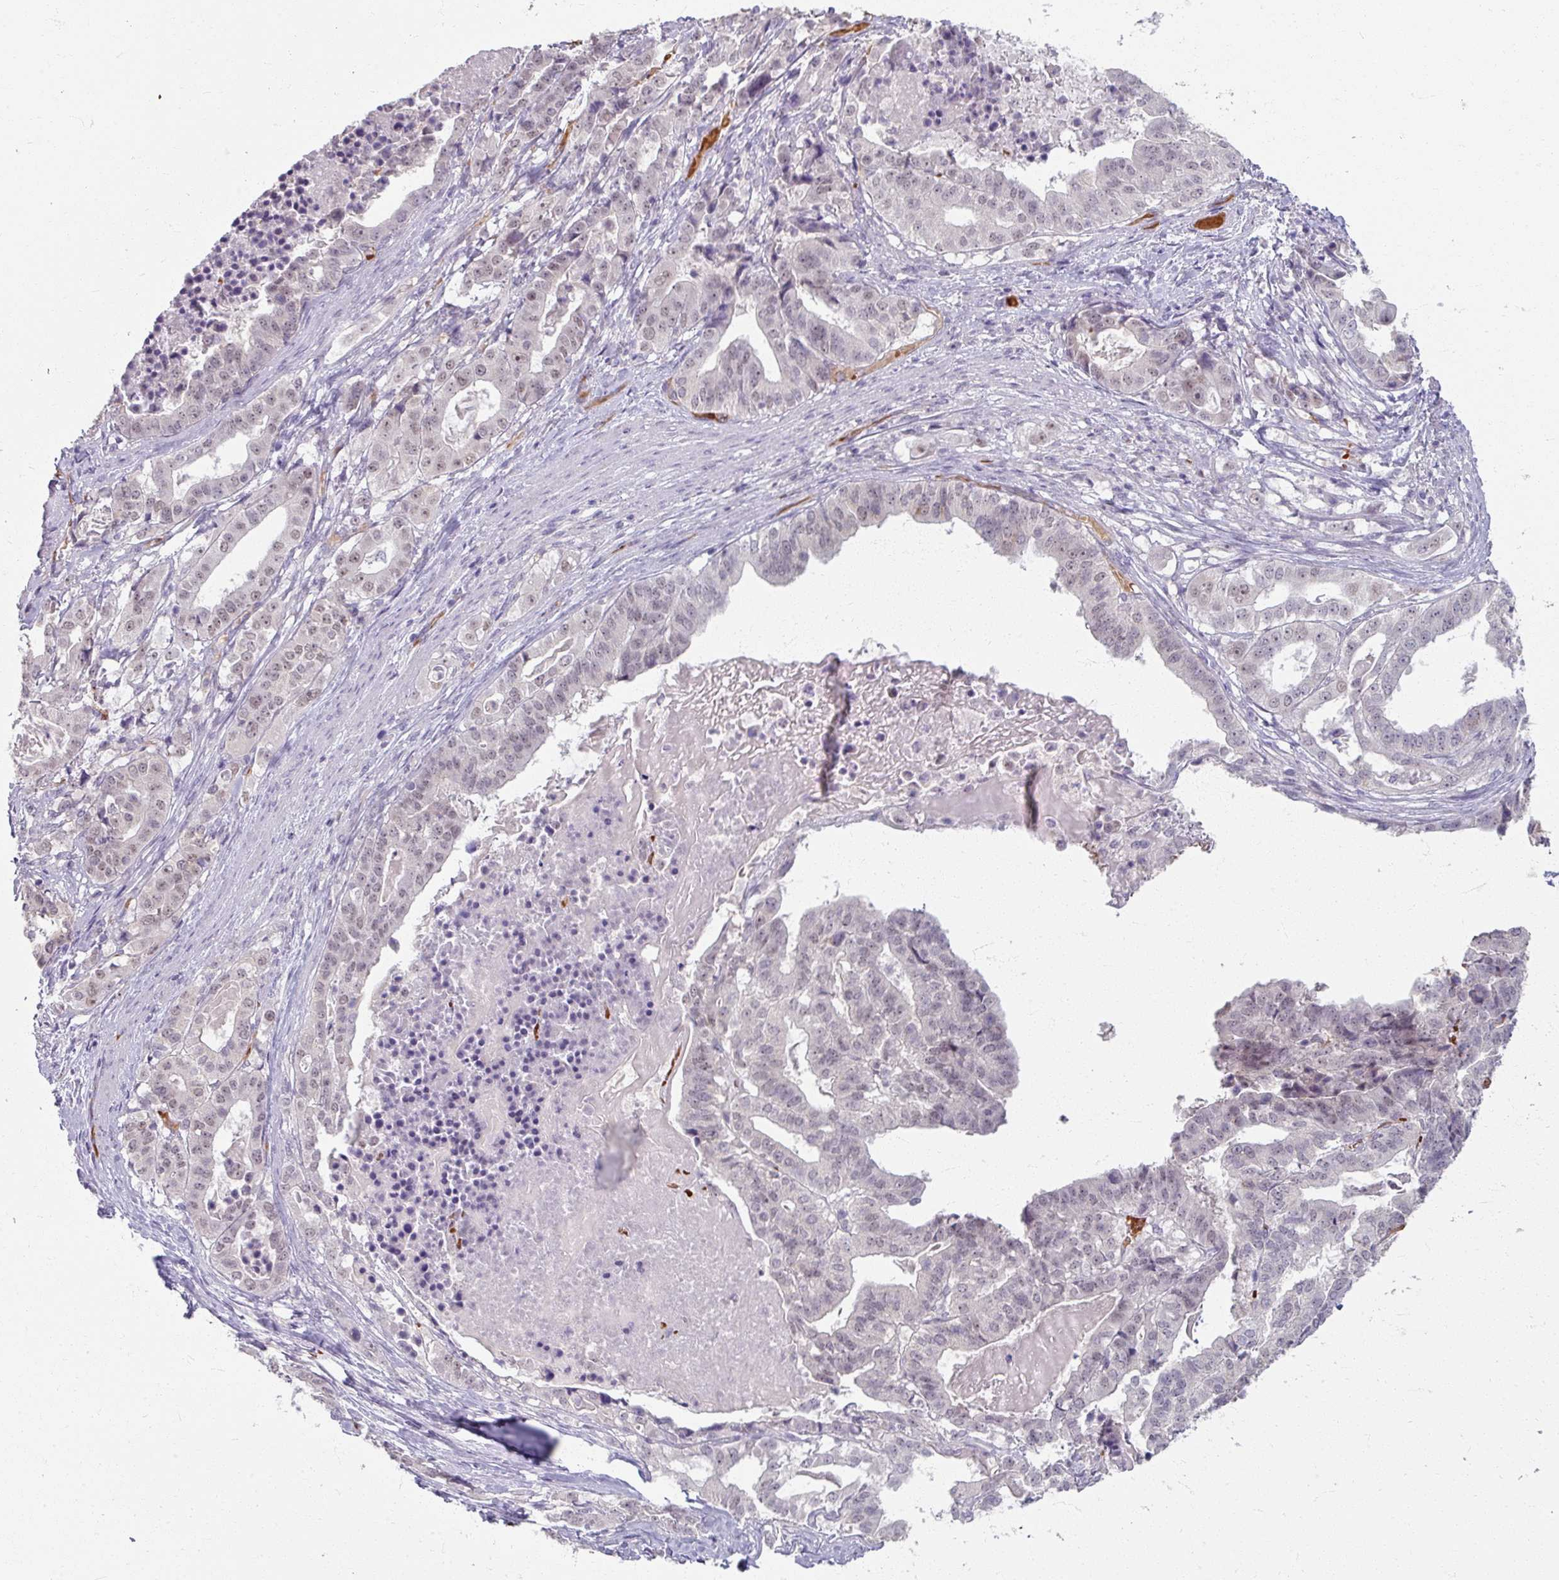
{"staining": {"intensity": "weak", "quantity": "25%-75%", "location": "nuclear"}, "tissue": "stomach cancer", "cell_type": "Tumor cells", "image_type": "cancer", "snomed": [{"axis": "morphology", "description": "Adenocarcinoma, NOS"}, {"axis": "topography", "description": "Stomach"}], "caption": "Protein positivity by immunohistochemistry (IHC) displays weak nuclear expression in approximately 25%-75% of tumor cells in stomach cancer (adenocarcinoma).", "gene": "KMT5C", "patient": {"sex": "male", "age": 48}}